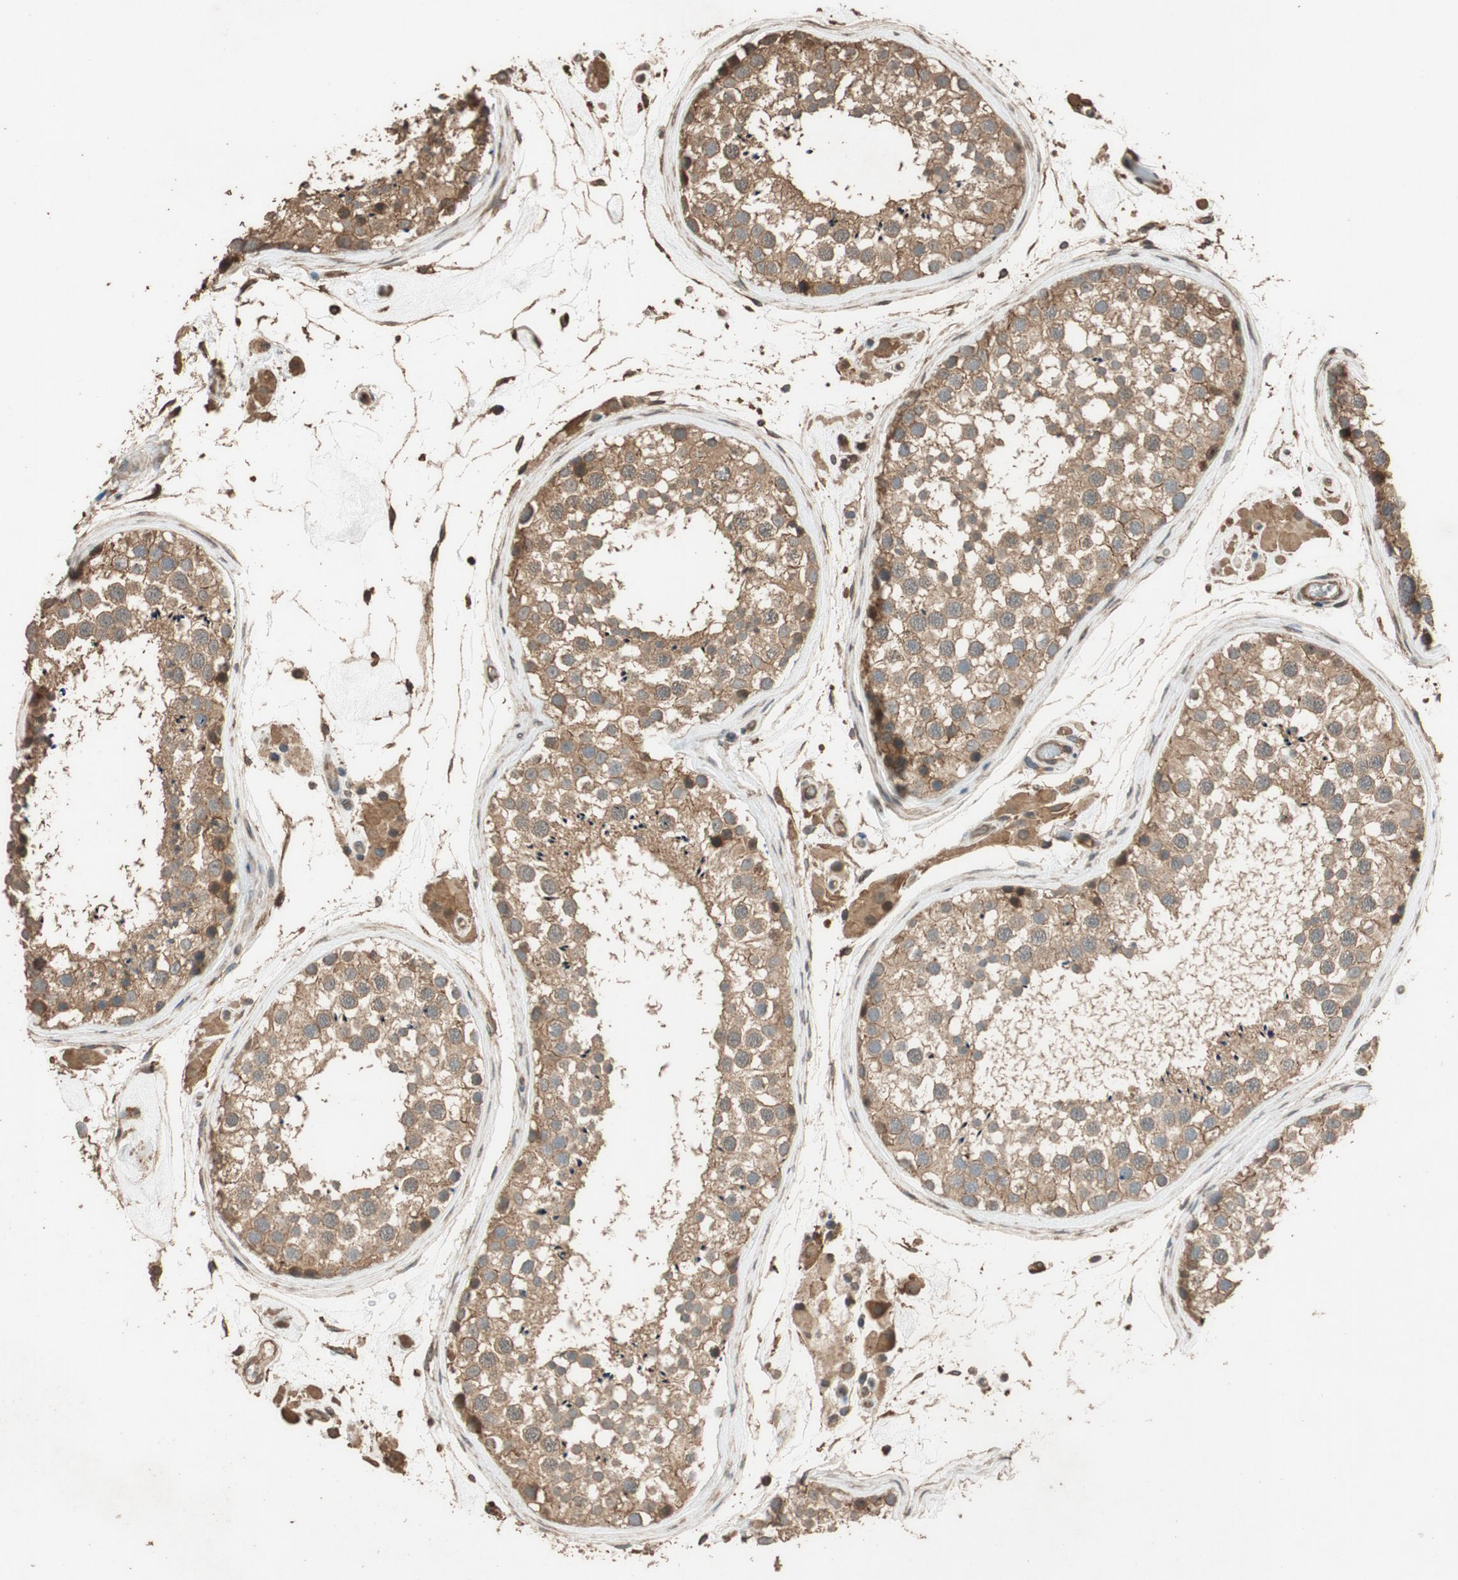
{"staining": {"intensity": "moderate", "quantity": ">75%", "location": "cytoplasmic/membranous"}, "tissue": "testis", "cell_type": "Cells in seminiferous ducts", "image_type": "normal", "snomed": [{"axis": "morphology", "description": "Normal tissue, NOS"}, {"axis": "topography", "description": "Testis"}], "caption": "An image of human testis stained for a protein displays moderate cytoplasmic/membranous brown staining in cells in seminiferous ducts. The protein is stained brown, and the nuclei are stained in blue (DAB IHC with brightfield microscopy, high magnification).", "gene": "MST1R", "patient": {"sex": "male", "age": 46}}